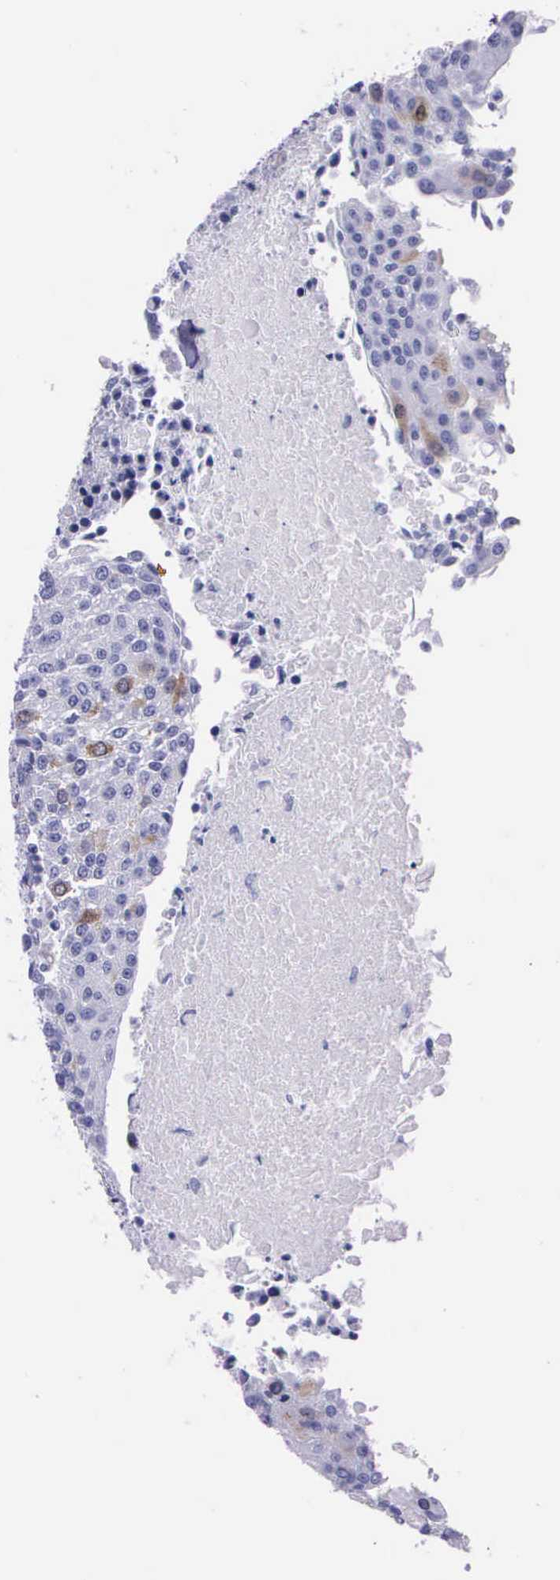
{"staining": {"intensity": "weak", "quantity": "<25%", "location": "cytoplasmic/membranous,nuclear"}, "tissue": "urothelial cancer", "cell_type": "Tumor cells", "image_type": "cancer", "snomed": [{"axis": "morphology", "description": "Urothelial carcinoma, High grade"}, {"axis": "topography", "description": "Urinary bladder"}], "caption": "Tumor cells are negative for brown protein staining in high-grade urothelial carcinoma.", "gene": "CCNB1", "patient": {"sex": "female", "age": 85}}